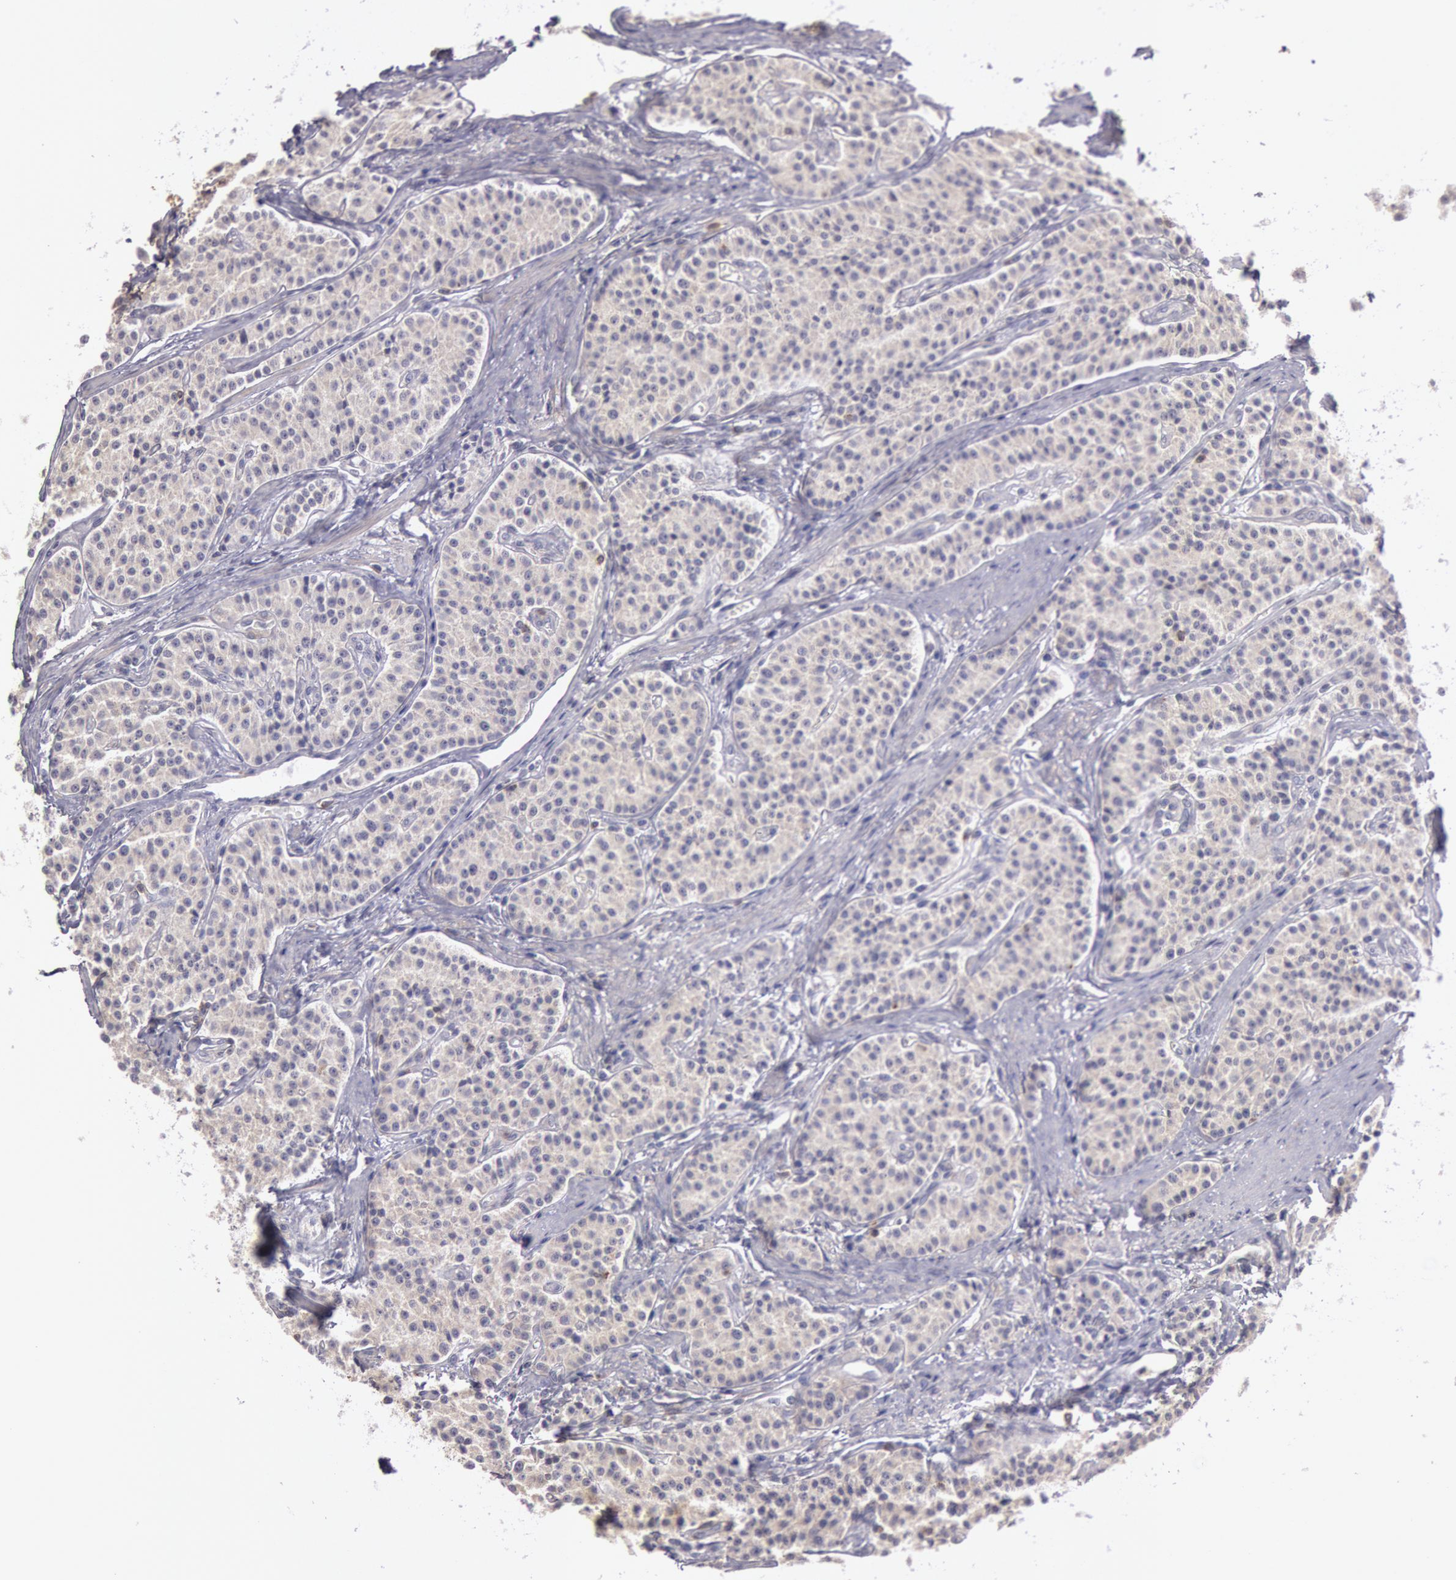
{"staining": {"intensity": "weak", "quantity": "<25%", "location": "cytoplasmic/membranous"}, "tissue": "carcinoid", "cell_type": "Tumor cells", "image_type": "cancer", "snomed": [{"axis": "morphology", "description": "Carcinoid, malignant, NOS"}, {"axis": "topography", "description": "Stomach"}], "caption": "Carcinoid was stained to show a protein in brown. There is no significant staining in tumor cells.", "gene": "NMT2", "patient": {"sex": "female", "age": 76}}